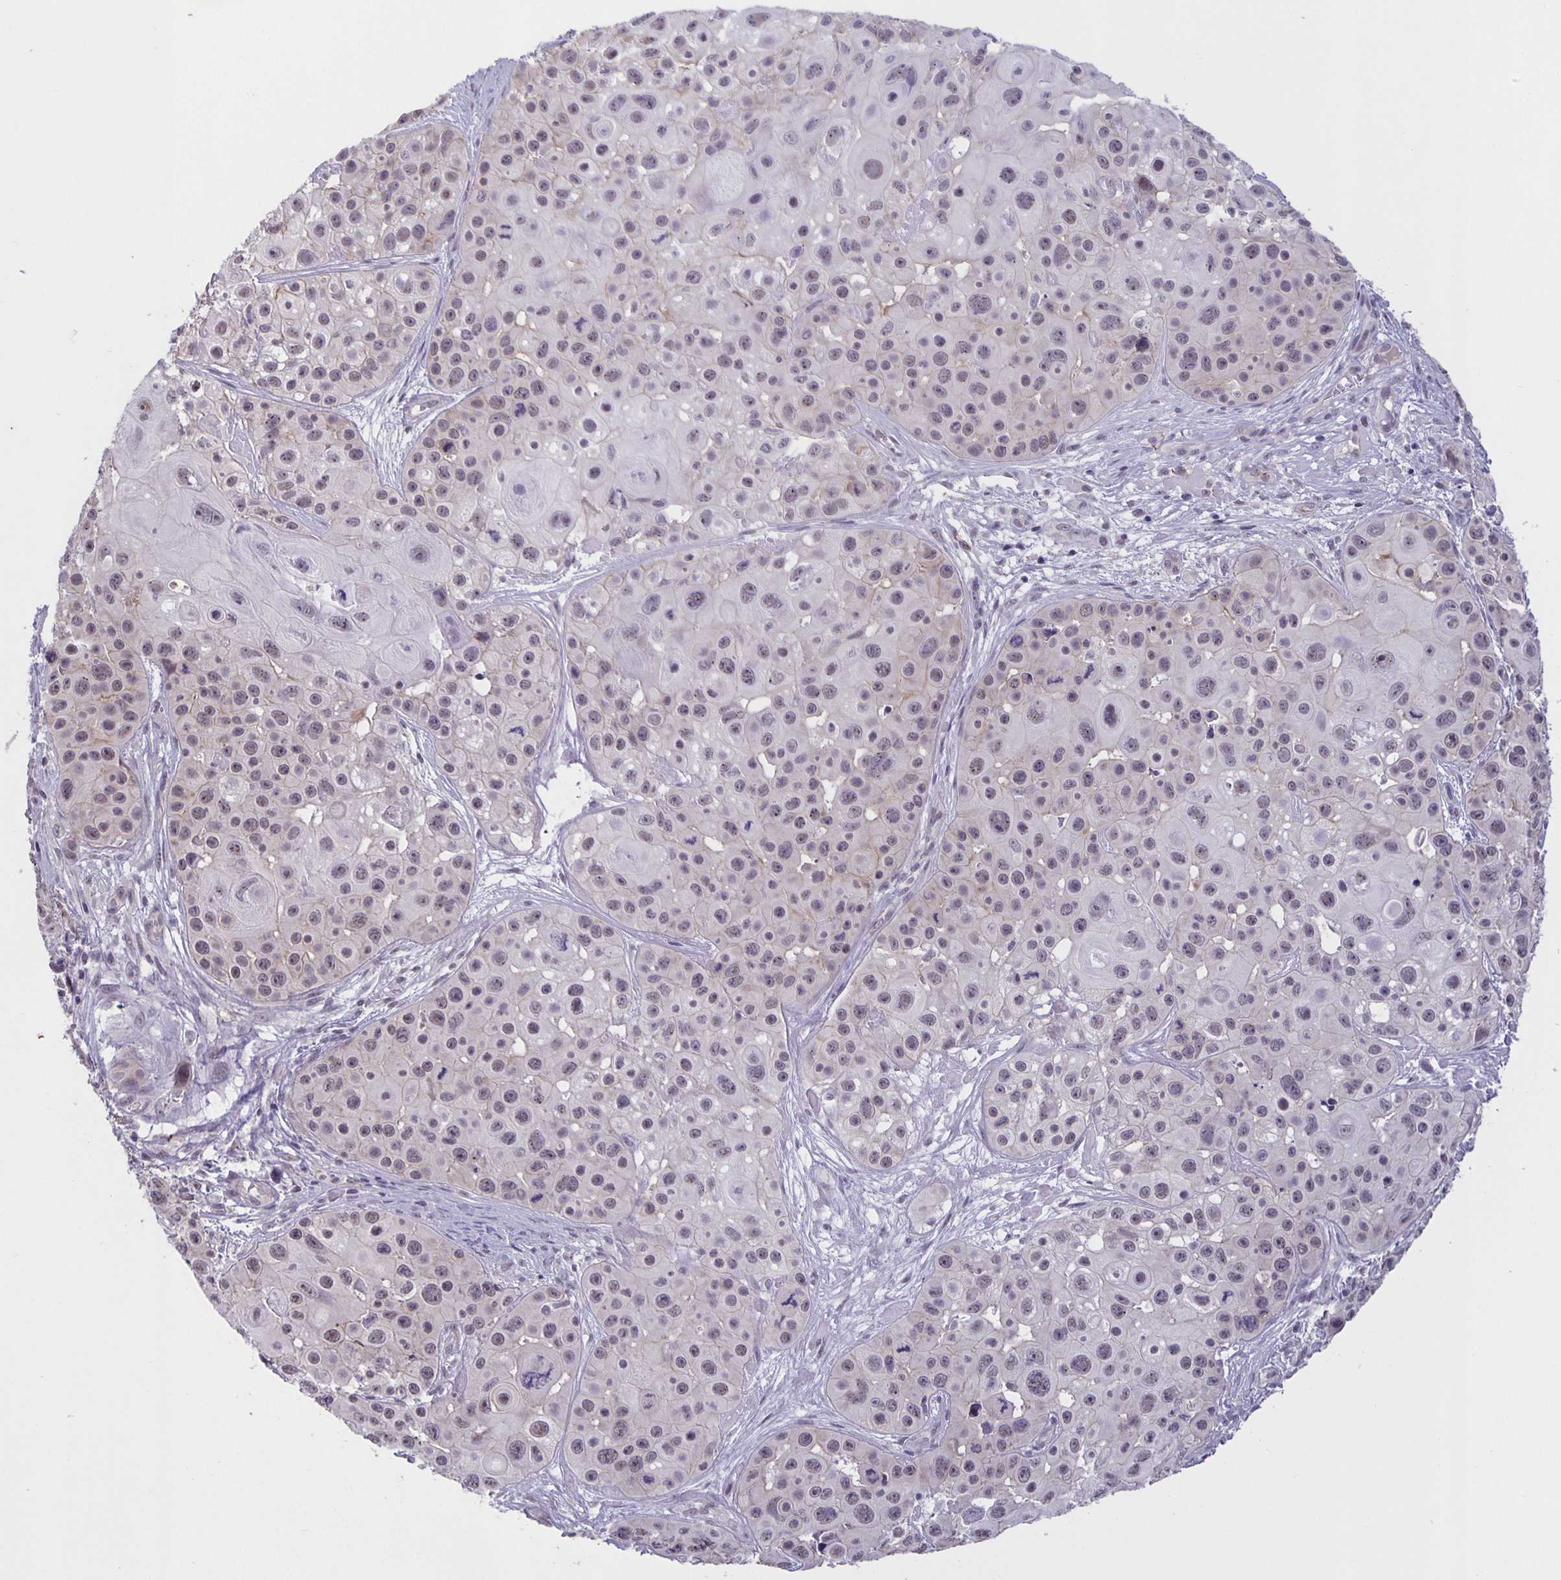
{"staining": {"intensity": "weak", "quantity": "<25%", "location": "cytoplasmic/membranous"}, "tissue": "skin cancer", "cell_type": "Tumor cells", "image_type": "cancer", "snomed": [{"axis": "morphology", "description": "Squamous cell carcinoma, NOS"}, {"axis": "topography", "description": "Skin"}], "caption": "Histopathology image shows no significant protein staining in tumor cells of skin cancer.", "gene": "ARVCF", "patient": {"sex": "male", "age": 92}}